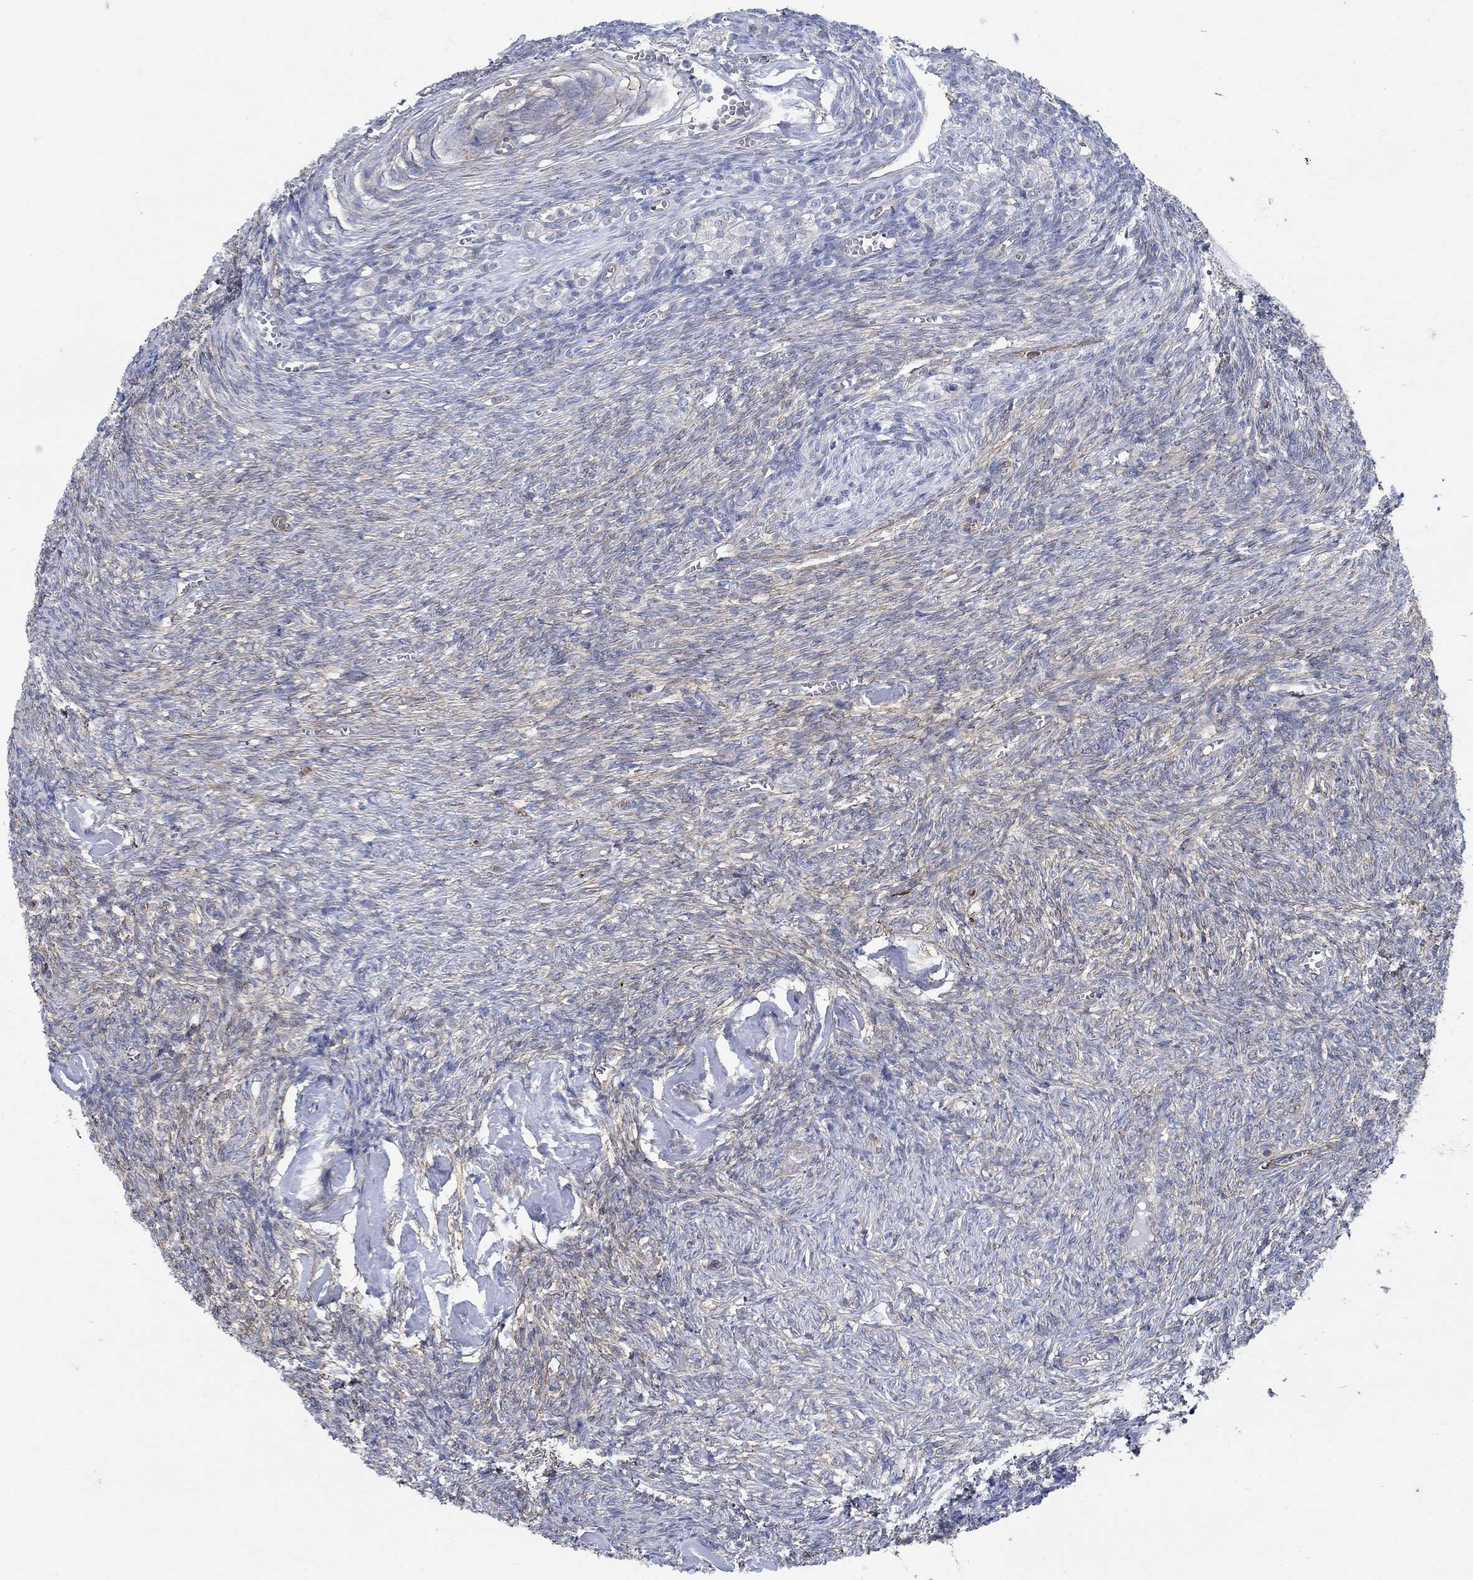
{"staining": {"intensity": "weak", "quantity": "<25%", "location": "cytoplasmic/membranous"}, "tissue": "ovary", "cell_type": "Follicle cells", "image_type": "normal", "snomed": [{"axis": "morphology", "description": "Normal tissue, NOS"}, {"axis": "topography", "description": "Ovary"}], "caption": "Immunohistochemistry image of unremarkable ovary stained for a protein (brown), which reveals no staining in follicle cells. Nuclei are stained in blue.", "gene": "TMEM198", "patient": {"sex": "female", "age": 43}}